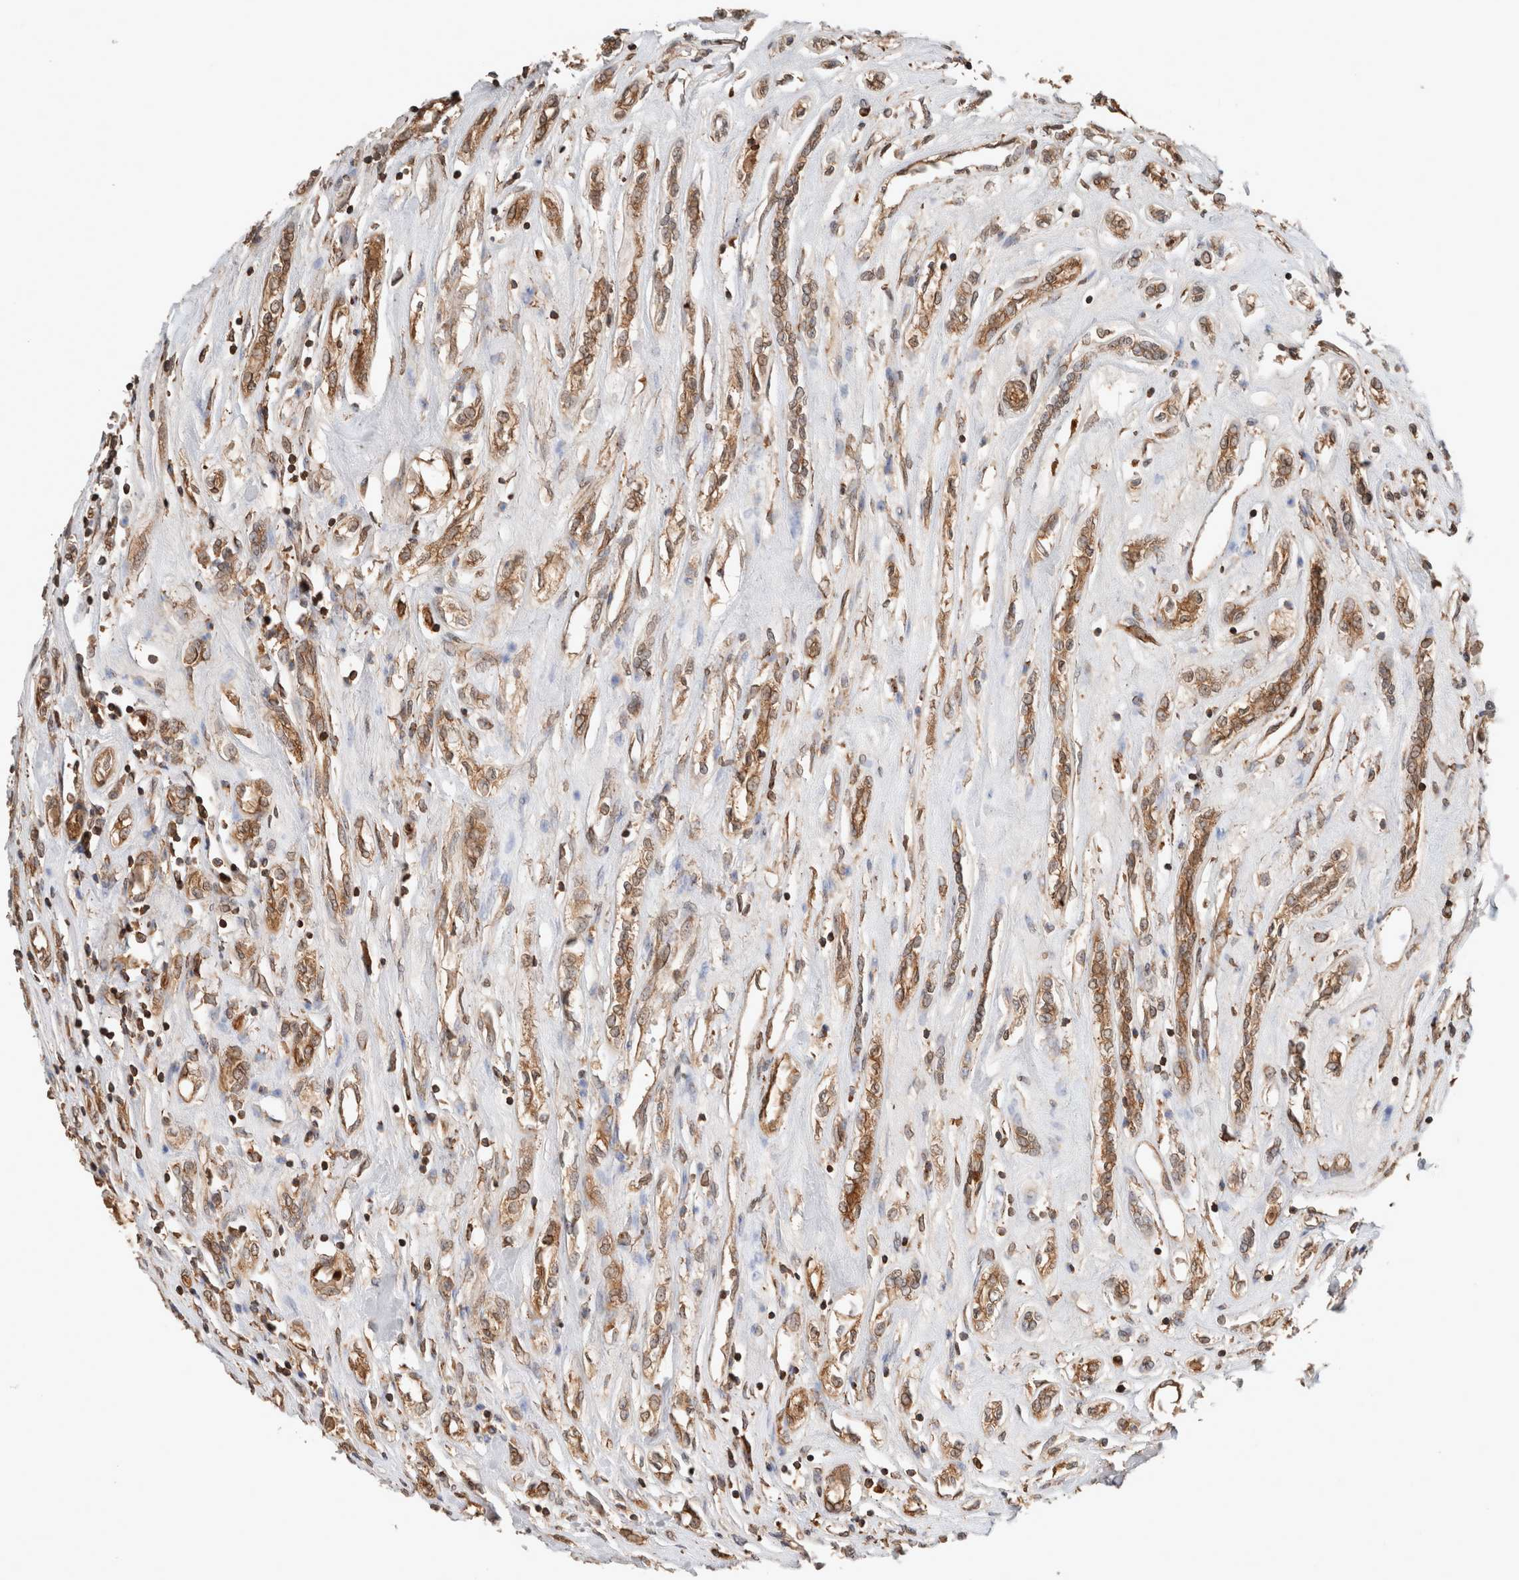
{"staining": {"intensity": "moderate", "quantity": ">75%", "location": "cytoplasmic/membranous"}, "tissue": "renal cancer", "cell_type": "Tumor cells", "image_type": "cancer", "snomed": [{"axis": "morphology", "description": "Adenocarcinoma, NOS"}, {"axis": "topography", "description": "Kidney"}], "caption": "IHC of adenocarcinoma (renal) exhibits medium levels of moderate cytoplasmic/membranous expression in about >75% of tumor cells.", "gene": "ERAP2", "patient": {"sex": "female", "age": 70}}